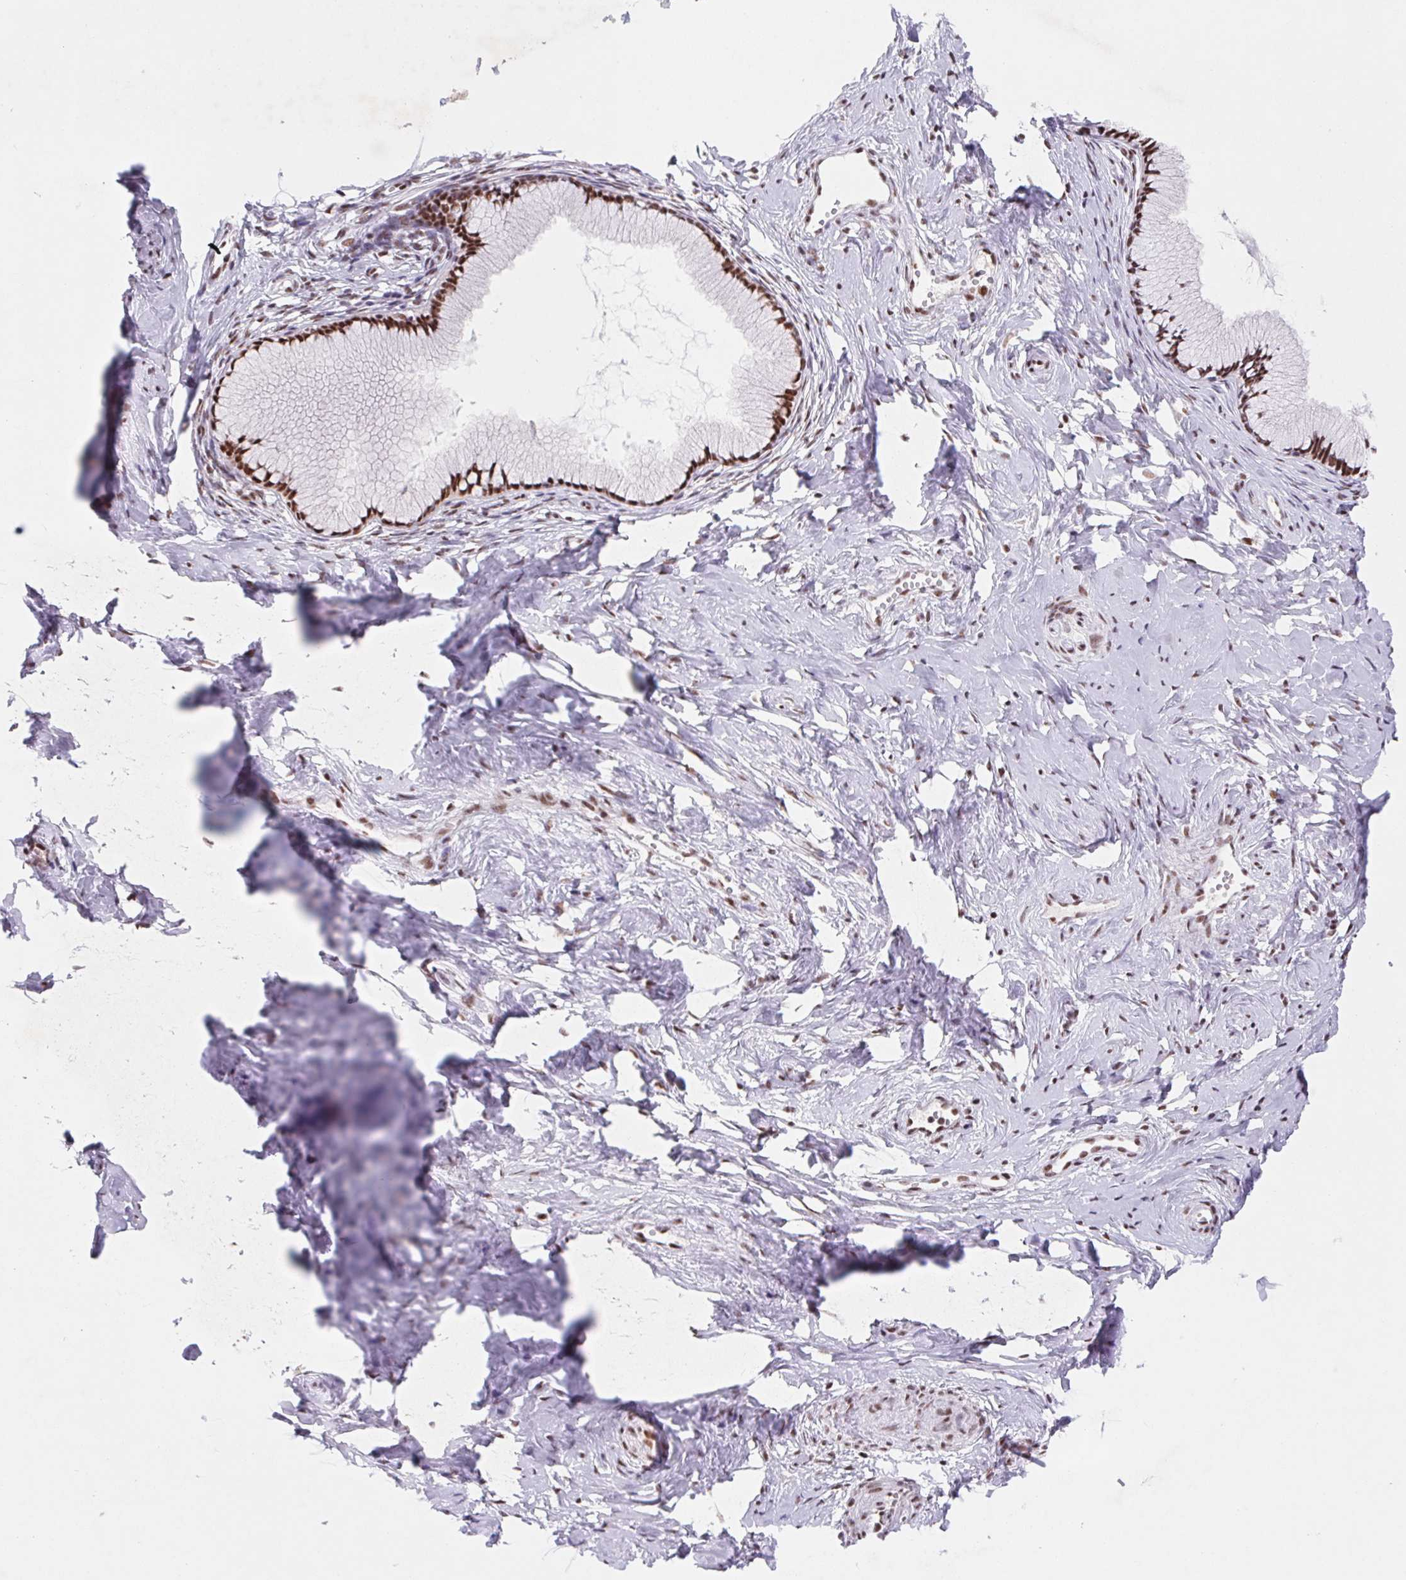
{"staining": {"intensity": "moderate", "quantity": ">75%", "location": "nuclear"}, "tissue": "cervix", "cell_type": "Glandular cells", "image_type": "normal", "snomed": [{"axis": "morphology", "description": "Normal tissue, NOS"}, {"axis": "topography", "description": "Cervix"}], "caption": "The histopathology image exhibits staining of normal cervix, revealing moderate nuclear protein staining (brown color) within glandular cells. Using DAB (brown) and hematoxylin (blue) stains, captured at high magnification using brightfield microscopy.", "gene": "DPPA5", "patient": {"sex": "female", "age": 40}}